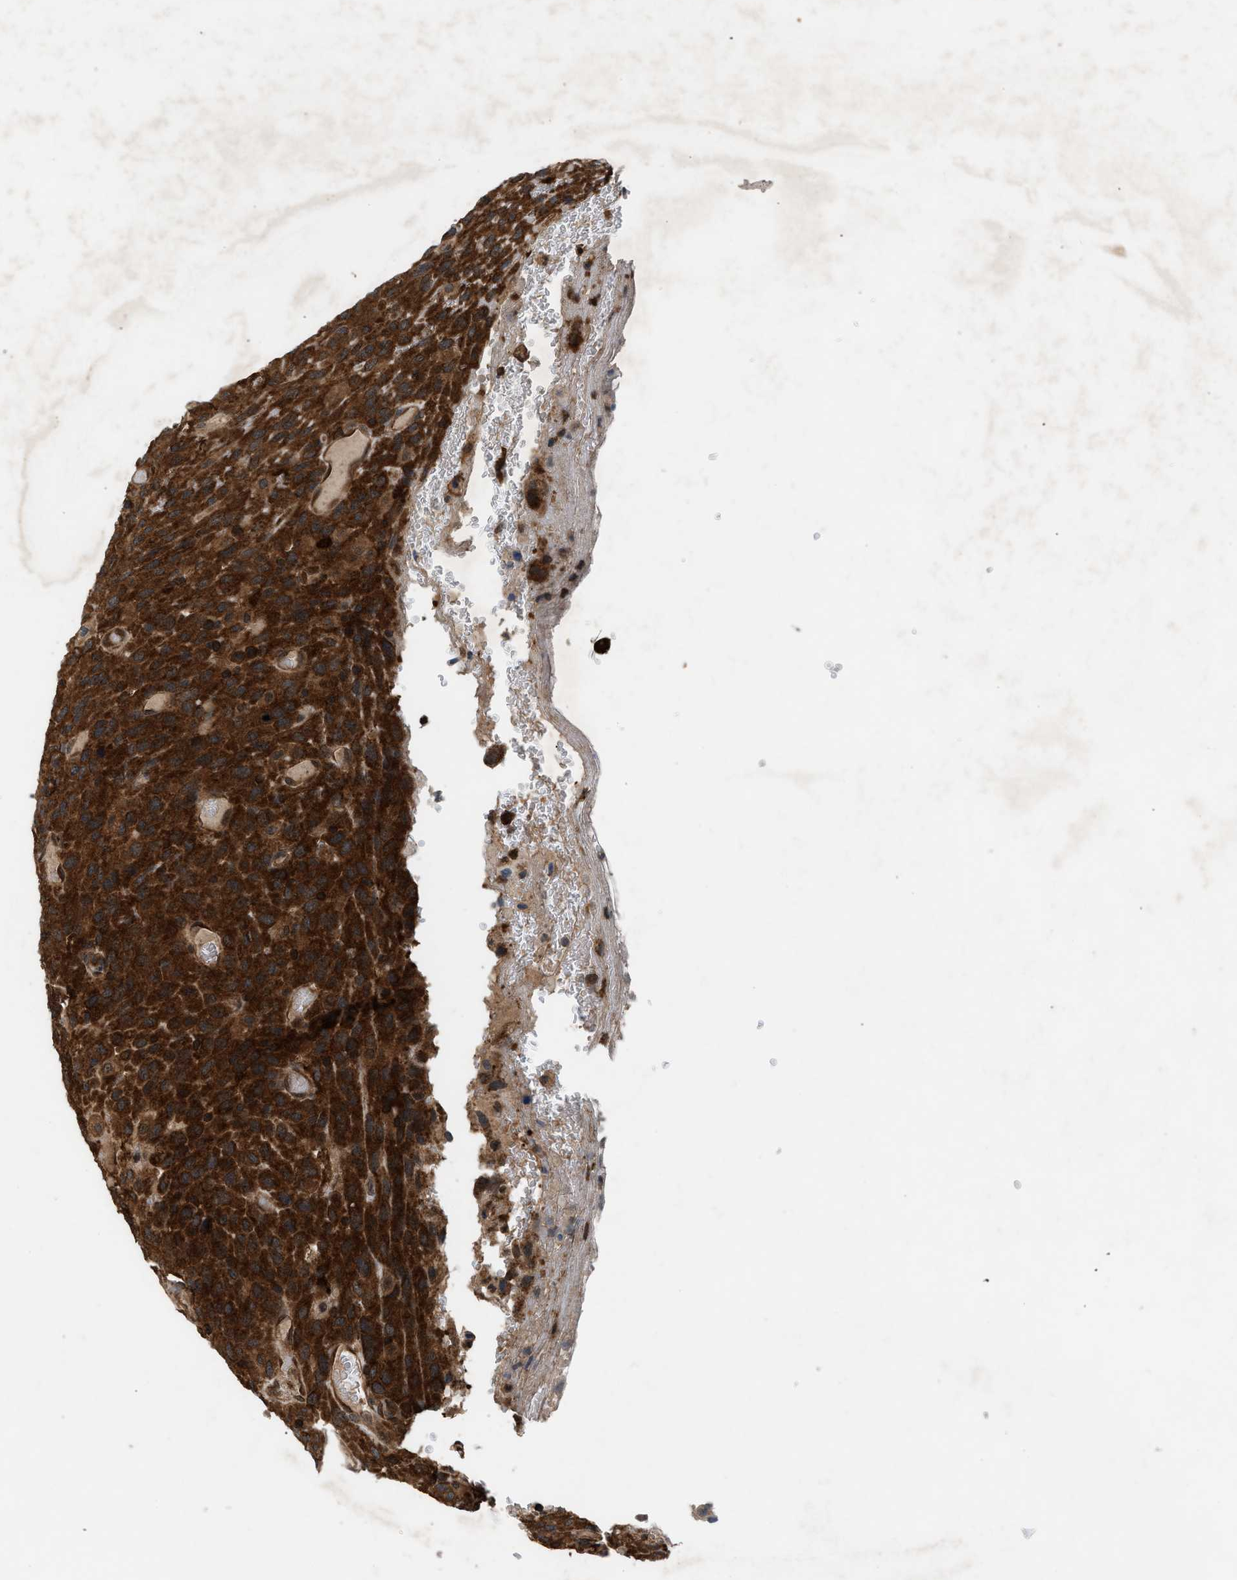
{"staining": {"intensity": "strong", "quantity": ">75%", "location": "cytoplasmic/membranous"}, "tissue": "urothelial cancer", "cell_type": "Tumor cells", "image_type": "cancer", "snomed": [{"axis": "morphology", "description": "Urothelial carcinoma, High grade"}, {"axis": "topography", "description": "Urinary bladder"}], "caption": "Immunohistochemistry (IHC) (DAB (3,3'-diaminobenzidine)) staining of urothelial cancer exhibits strong cytoplasmic/membranous protein positivity in about >75% of tumor cells.", "gene": "OXSR1", "patient": {"sex": "male", "age": 66}}